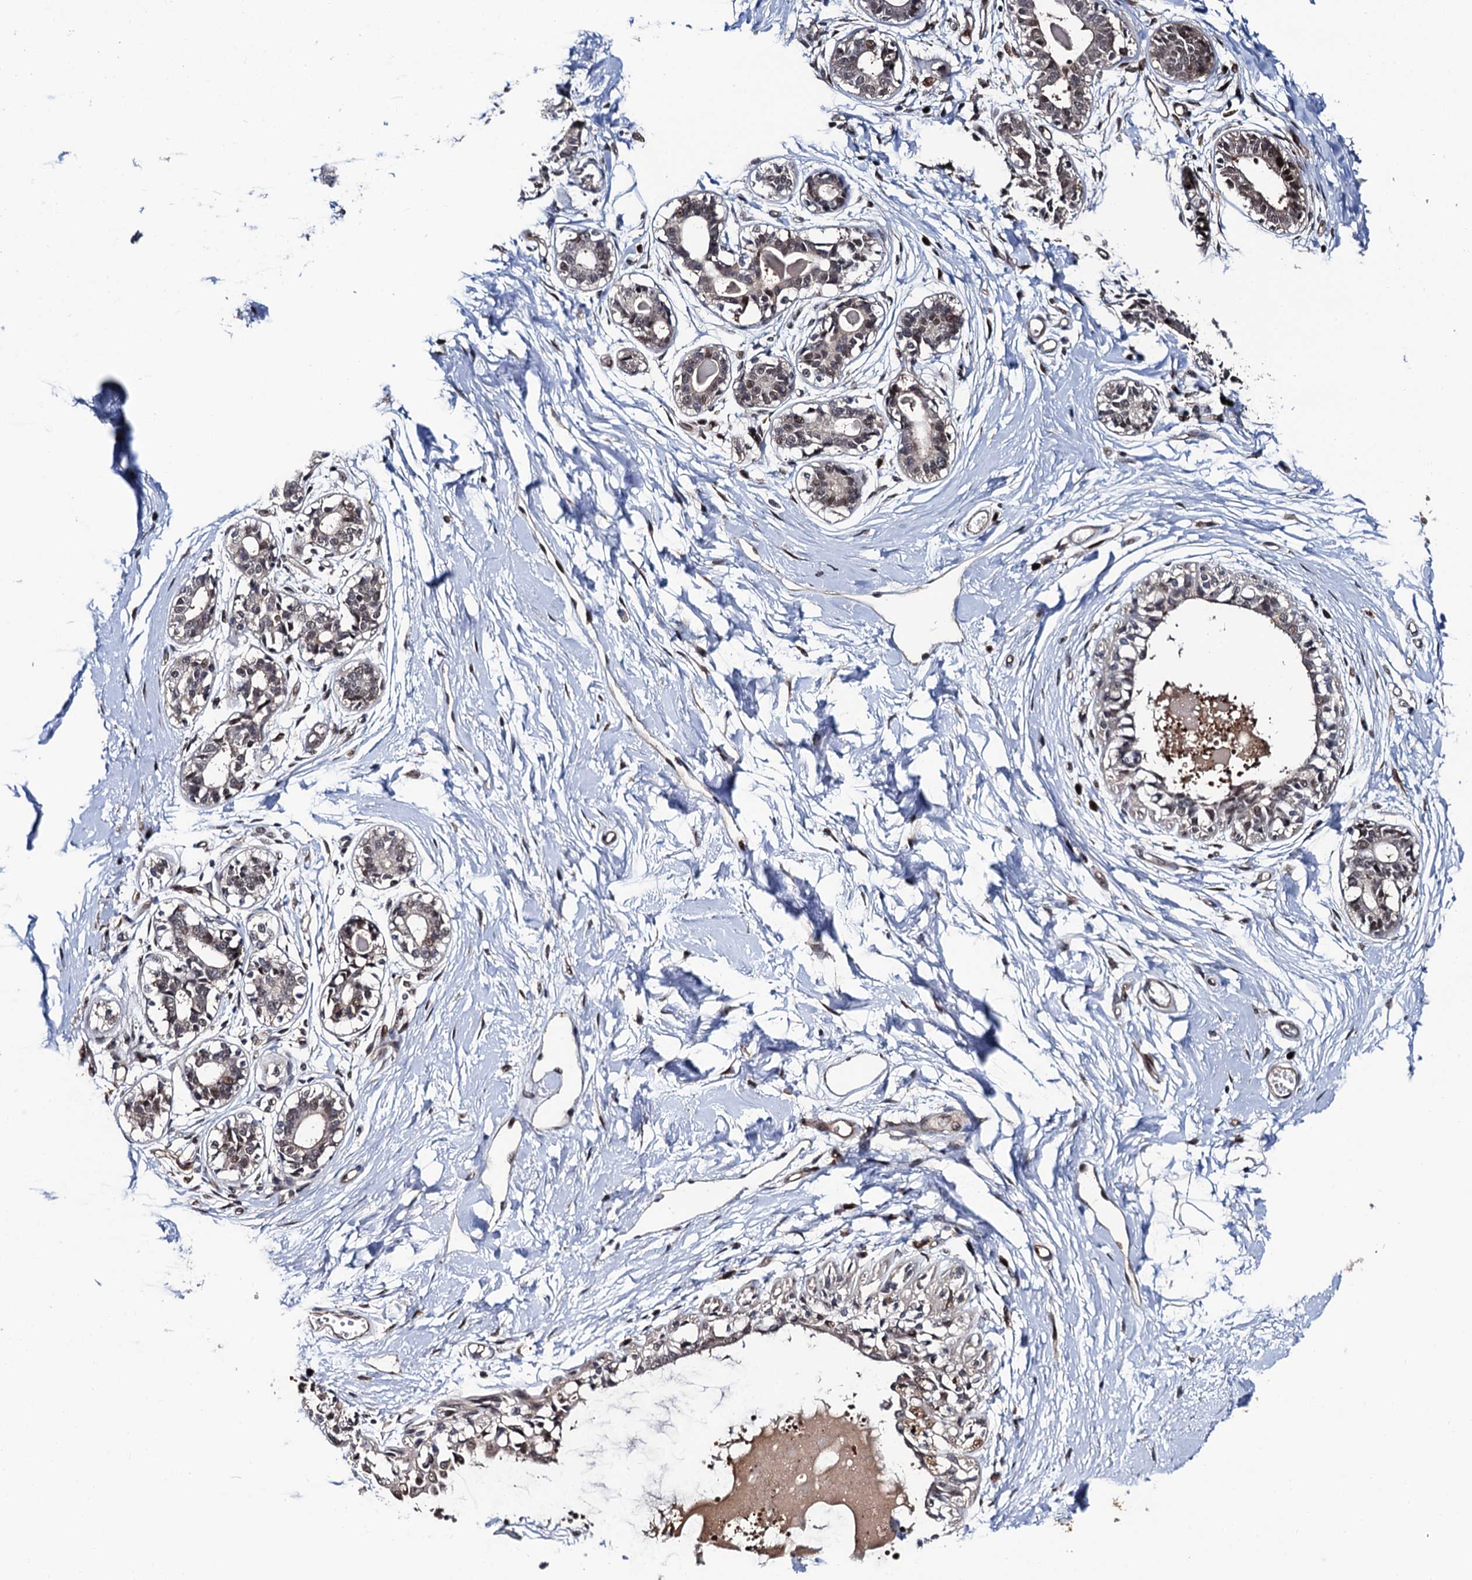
{"staining": {"intensity": "moderate", "quantity": ">75%", "location": "cytoplasmic/membranous,nuclear"}, "tissue": "breast", "cell_type": "Adipocytes", "image_type": "normal", "snomed": [{"axis": "morphology", "description": "Normal tissue, NOS"}, {"axis": "topography", "description": "Breast"}], "caption": "Breast stained with a brown dye displays moderate cytoplasmic/membranous,nuclear positive expression in about >75% of adipocytes.", "gene": "CDC23", "patient": {"sex": "female", "age": 45}}